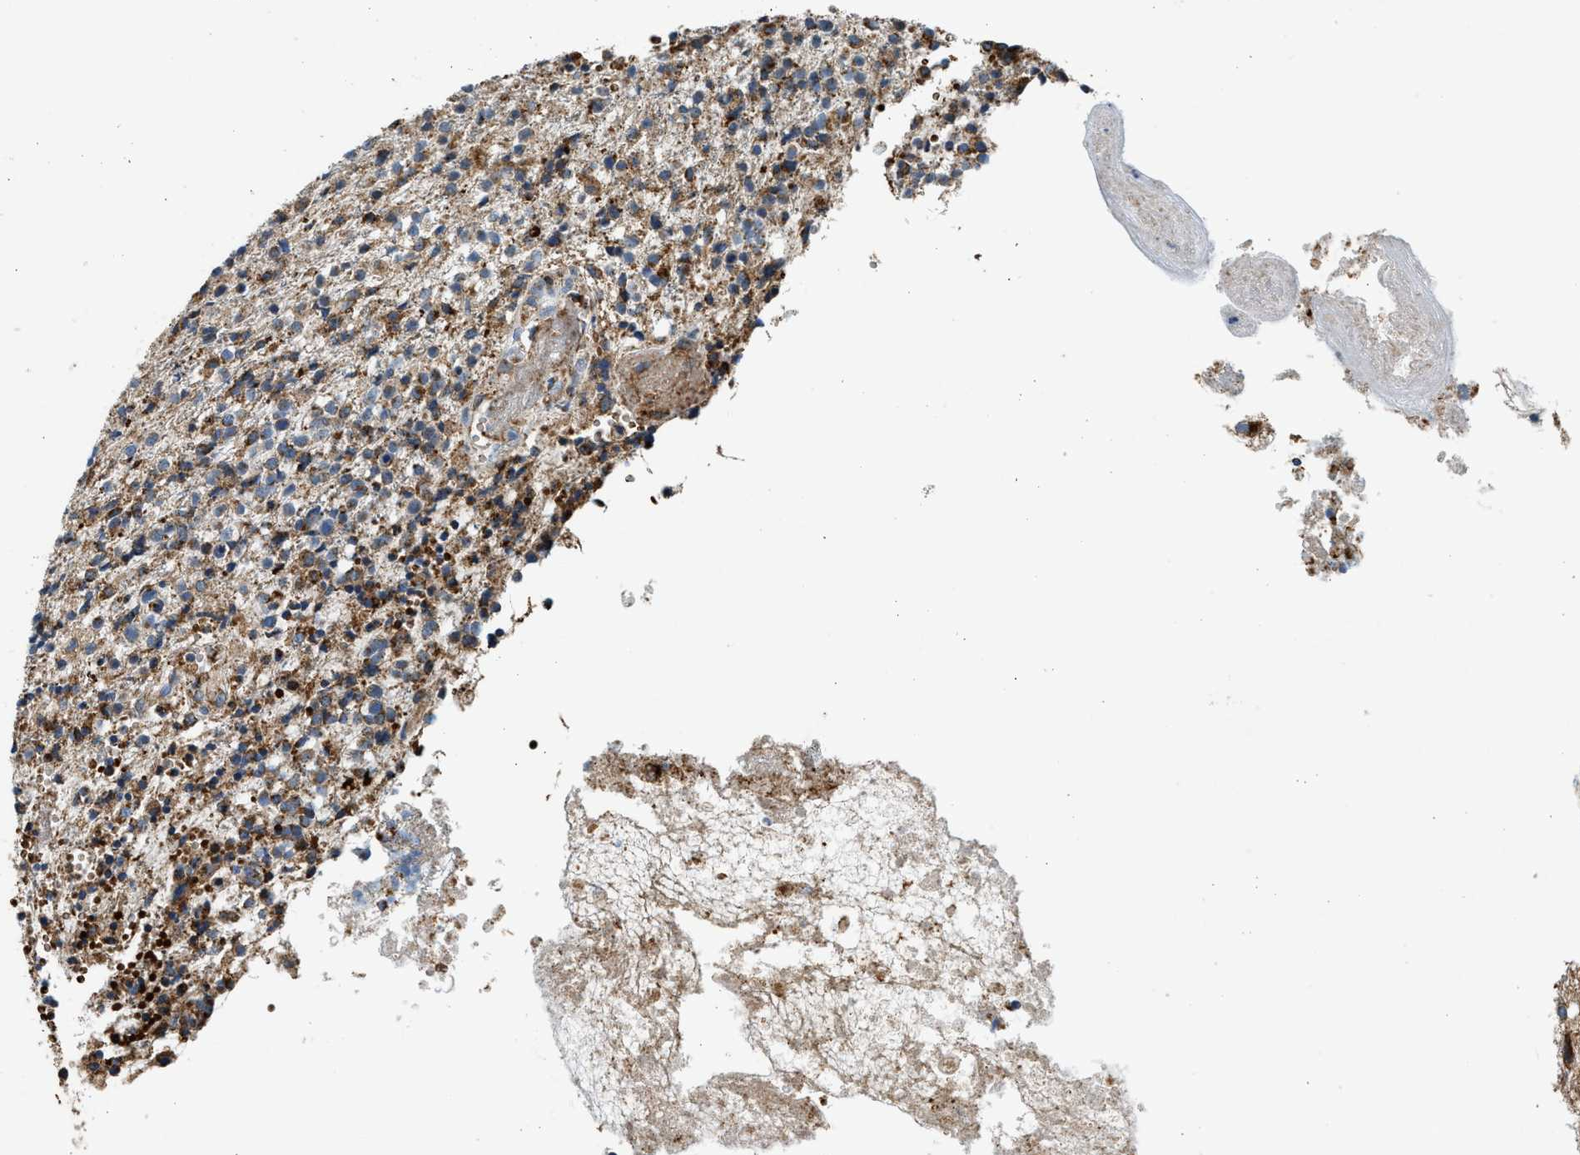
{"staining": {"intensity": "moderate", "quantity": ">75%", "location": "cytoplasmic/membranous"}, "tissue": "glioma", "cell_type": "Tumor cells", "image_type": "cancer", "snomed": [{"axis": "morphology", "description": "Glioma, malignant, High grade"}, {"axis": "topography", "description": "Brain"}], "caption": "Brown immunohistochemical staining in glioma exhibits moderate cytoplasmic/membranous expression in approximately >75% of tumor cells.", "gene": "KCNMB3", "patient": {"sex": "female", "age": 59}}